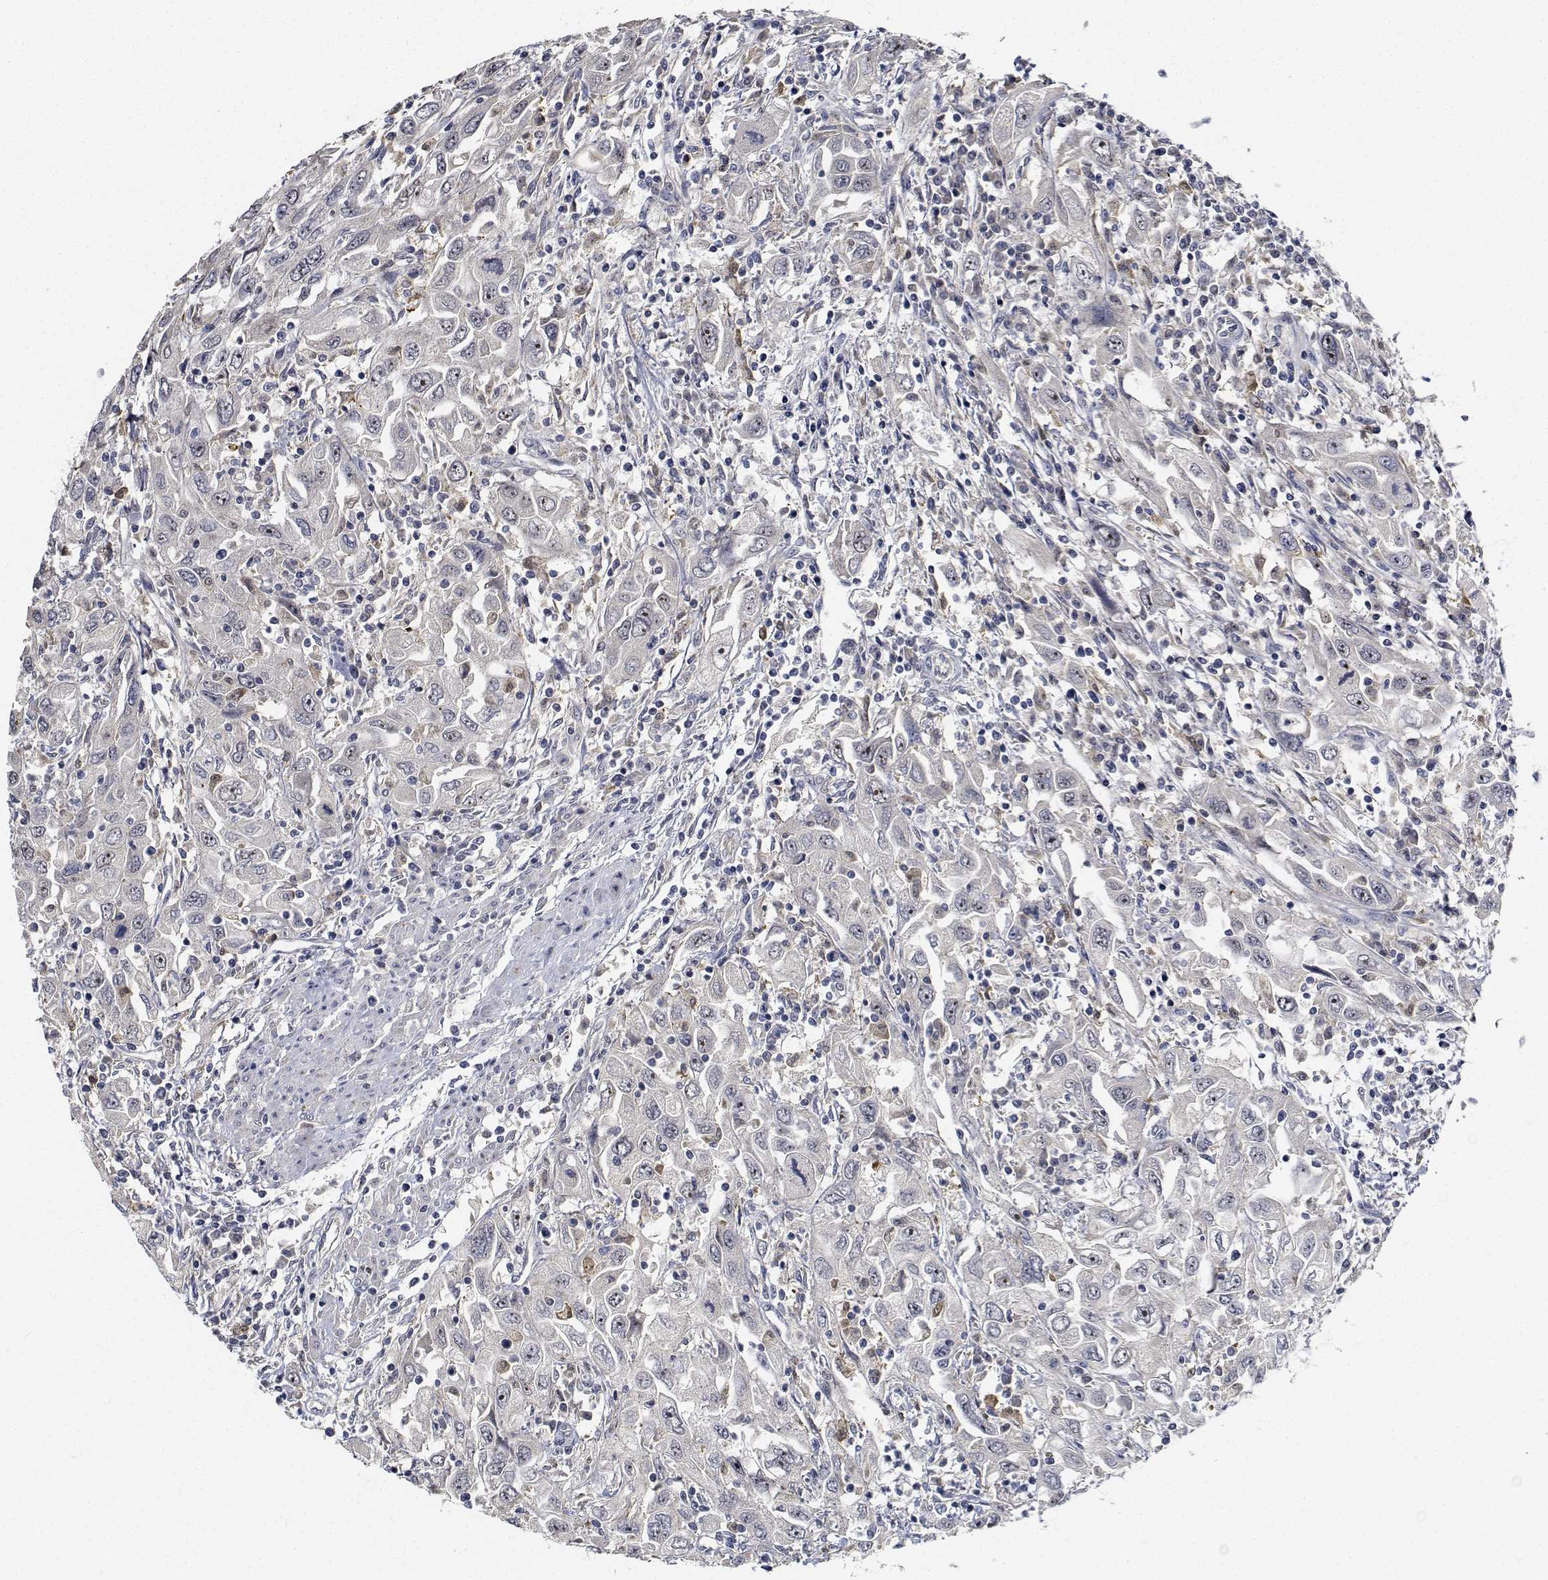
{"staining": {"intensity": "negative", "quantity": "none", "location": "none"}, "tissue": "urothelial cancer", "cell_type": "Tumor cells", "image_type": "cancer", "snomed": [{"axis": "morphology", "description": "Urothelial carcinoma, High grade"}, {"axis": "topography", "description": "Urinary bladder"}], "caption": "A high-resolution histopathology image shows immunohistochemistry staining of urothelial carcinoma (high-grade), which reveals no significant positivity in tumor cells.", "gene": "NVL", "patient": {"sex": "male", "age": 76}}